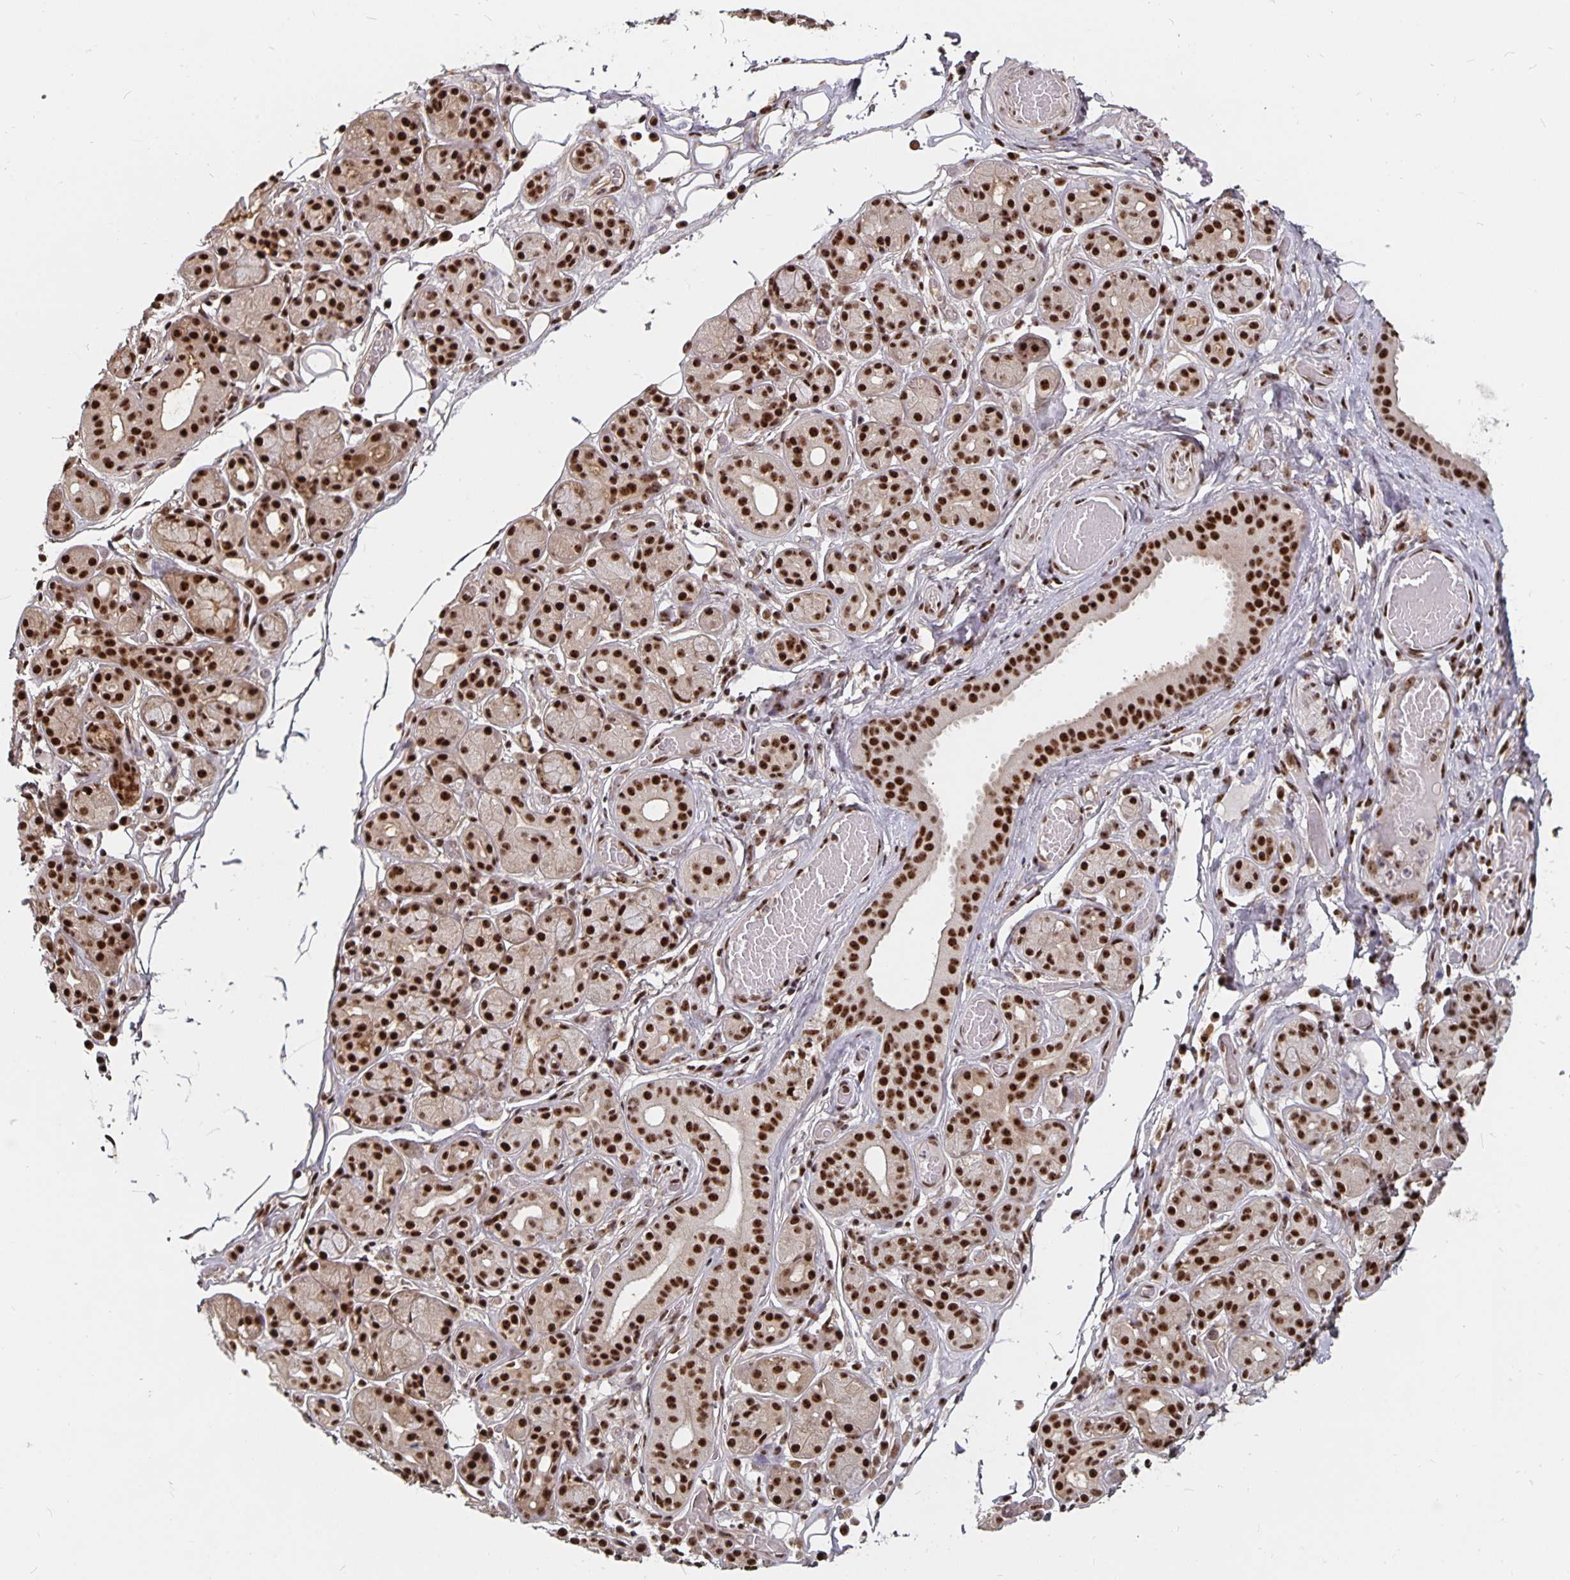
{"staining": {"intensity": "strong", "quantity": ">75%", "location": "nuclear"}, "tissue": "salivary gland", "cell_type": "Glandular cells", "image_type": "normal", "snomed": [{"axis": "morphology", "description": "Normal tissue, NOS"}, {"axis": "topography", "description": "Salivary gland"}, {"axis": "topography", "description": "Peripheral nerve tissue"}], "caption": "Immunohistochemistry (IHC) of normal human salivary gland exhibits high levels of strong nuclear staining in about >75% of glandular cells. Nuclei are stained in blue.", "gene": "LAS1L", "patient": {"sex": "male", "age": 71}}